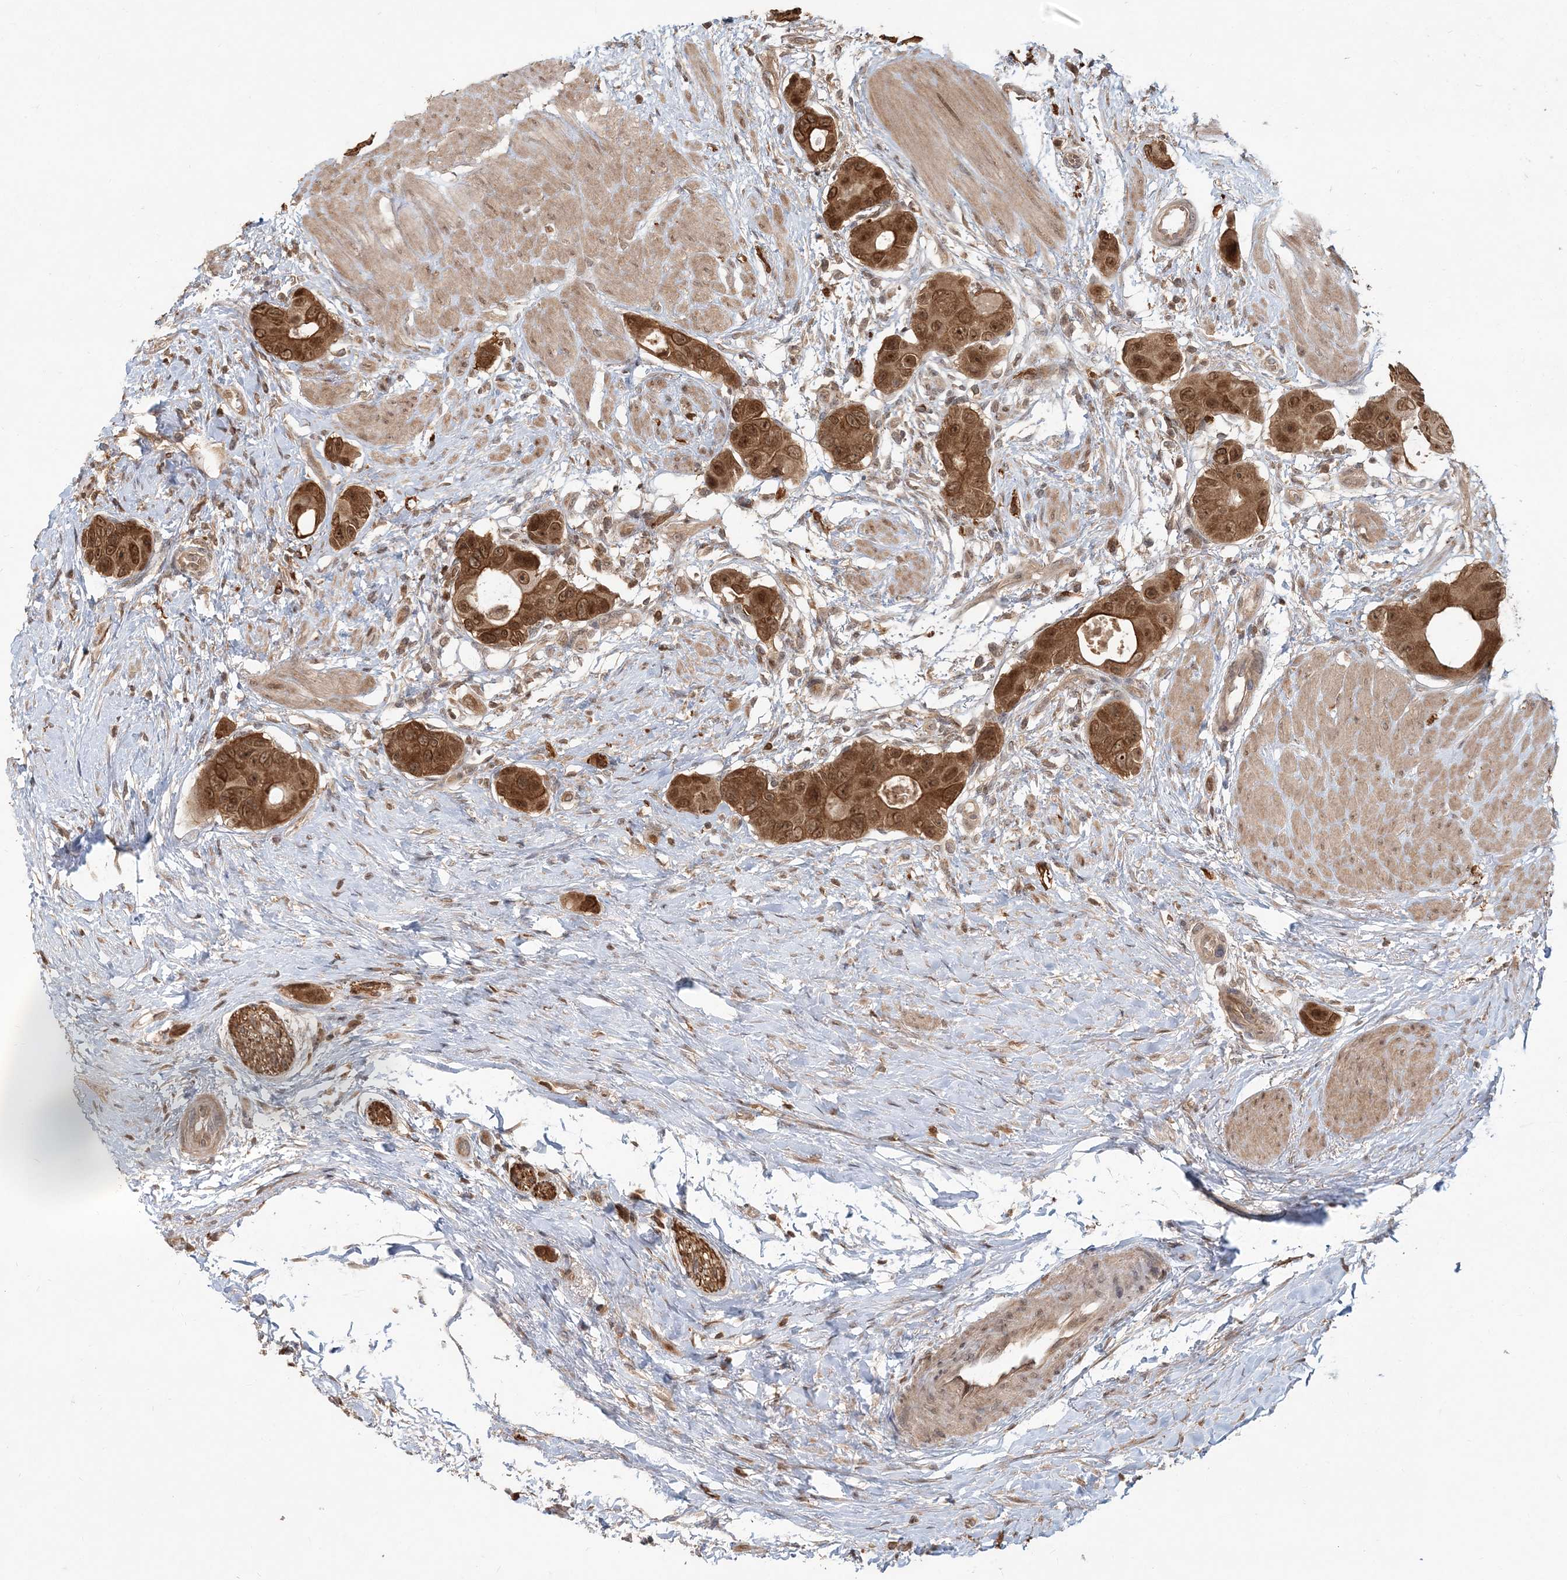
{"staining": {"intensity": "strong", "quantity": ">75%", "location": "cytoplasmic/membranous,nuclear"}, "tissue": "colorectal cancer", "cell_type": "Tumor cells", "image_type": "cancer", "snomed": [{"axis": "morphology", "description": "Adenocarcinoma, NOS"}, {"axis": "topography", "description": "Rectum"}], "caption": "The micrograph demonstrates immunohistochemical staining of colorectal cancer. There is strong cytoplasmic/membranous and nuclear expression is appreciated in approximately >75% of tumor cells. (DAB IHC, brown staining for protein, blue staining for nuclei).", "gene": "CAB39", "patient": {"sex": "male", "age": 51}}